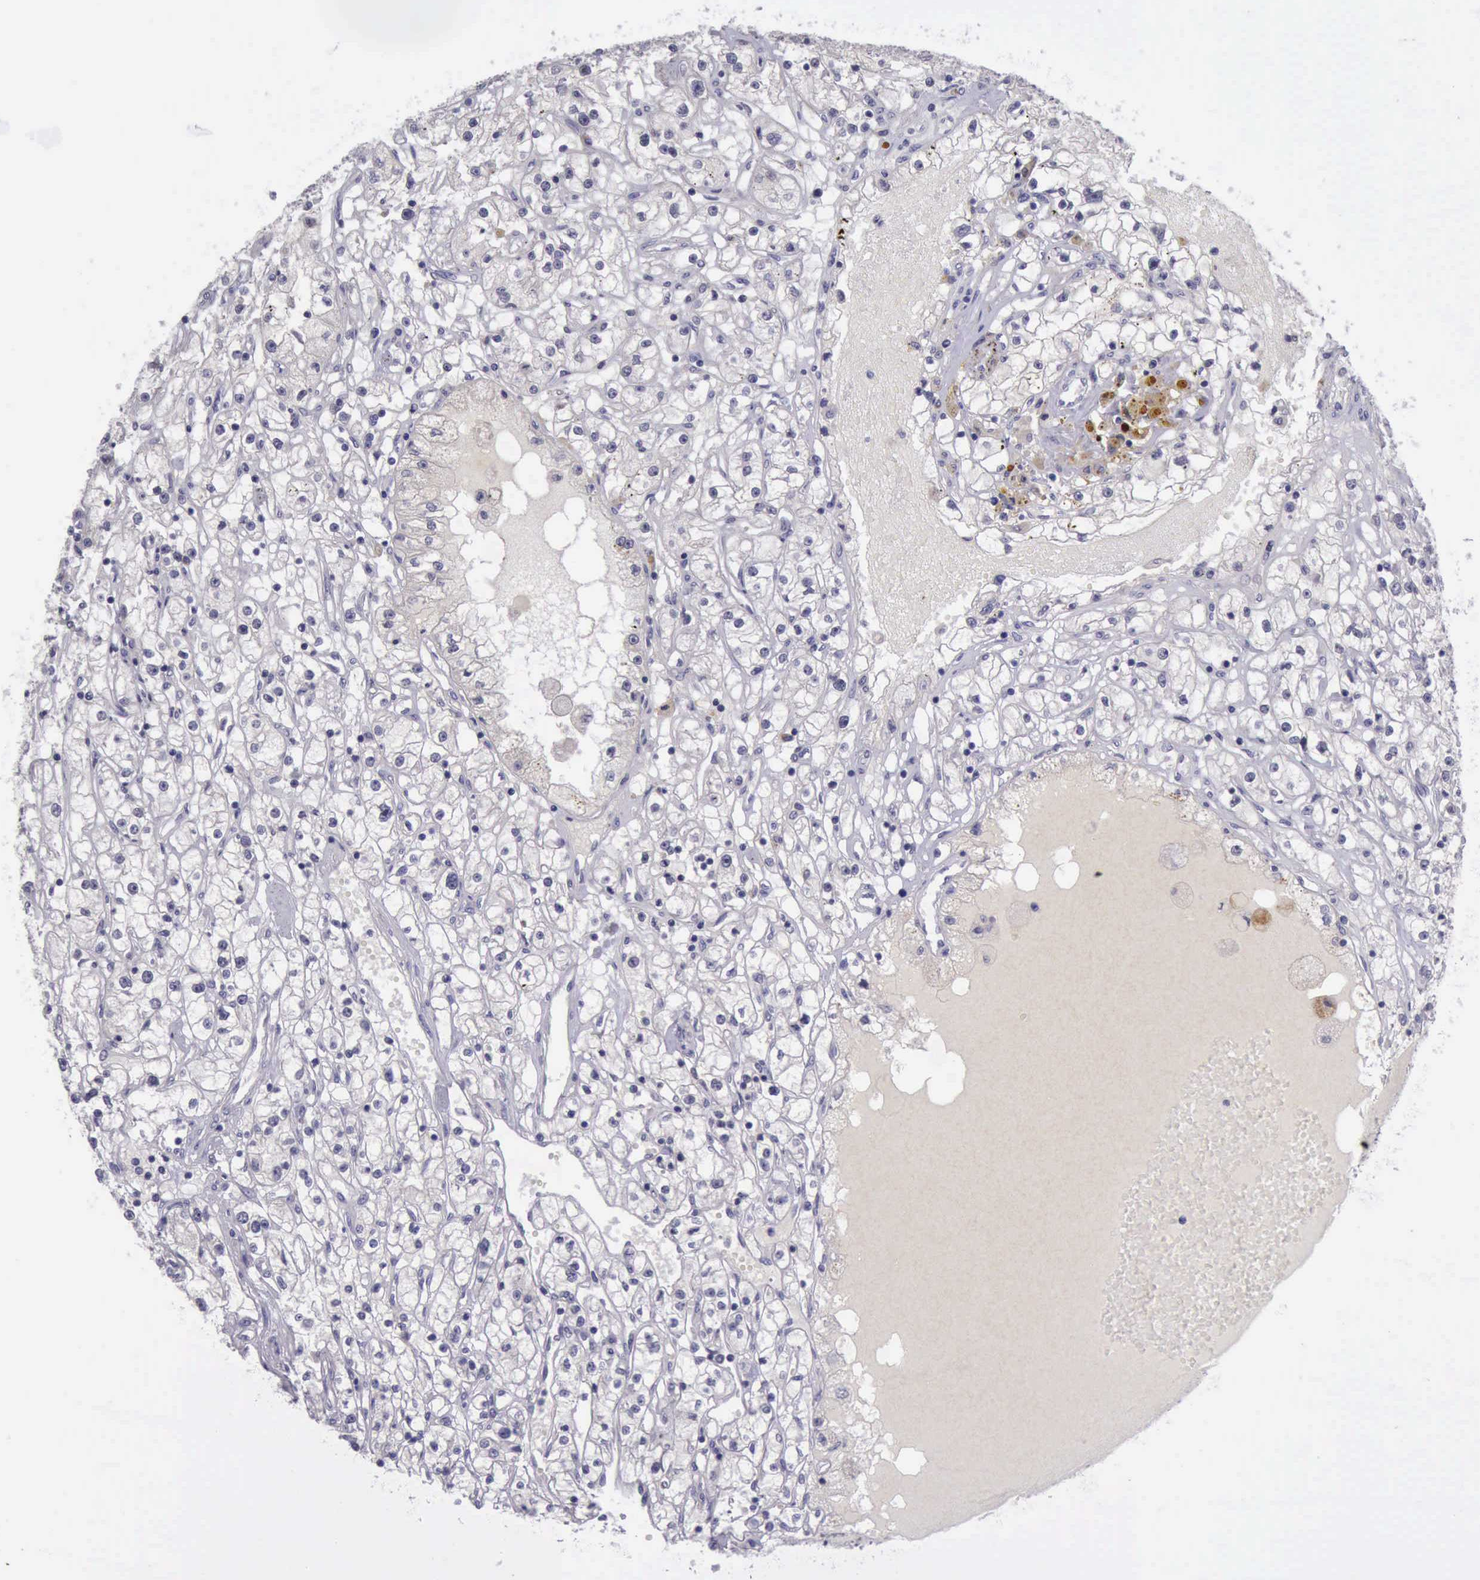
{"staining": {"intensity": "negative", "quantity": "none", "location": "none"}, "tissue": "renal cancer", "cell_type": "Tumor cells", "image_type": "cancer", "snomed": [{"axis": "morphology", "description": "Adenocarcinoma, NOS"}, {"axis": "topography", "description": "Kidney"}], "caption": "Immunohistochemistry (IHC) histopathology image of neoplastic tissue: human adenocarcinoma (renal) stained with DAB (3,3'-diaminobenzidine) shows no significant protein staining in tumor cells.", "gene": "ARNT2", "patient": {"sex": "male", "age": 56}}